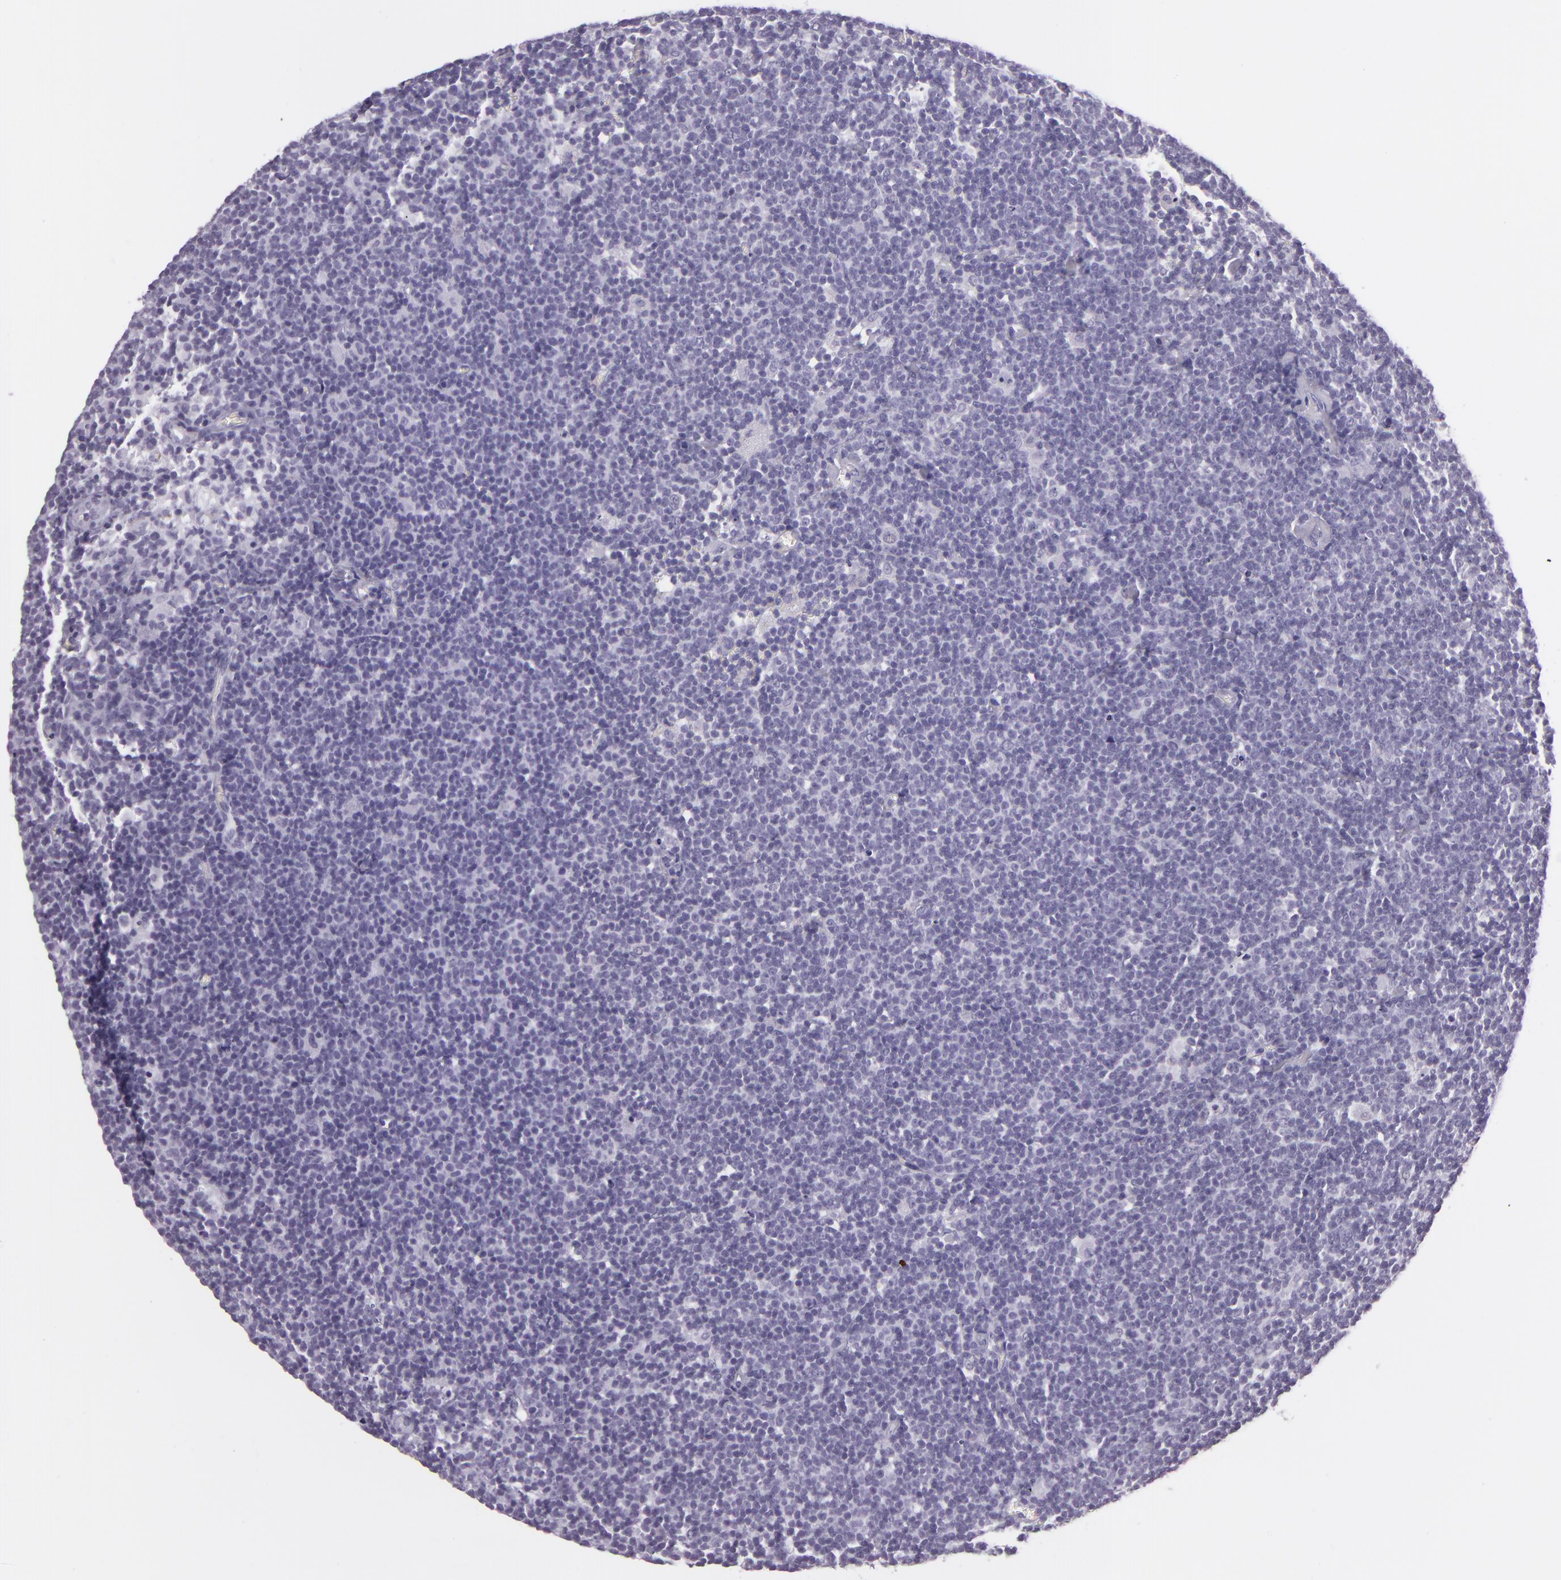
{"staining": {"intensity": "negative", "quantity": "none", "location": "none"}, "tissue": "lymphoma", "cell_type": "Tumor cells", "image_type": "cancer", "snomed": [{"axis": "morphology", "description": "Malignant lymphoma, non-Hodgkin's type, Low grade"}, {"axis": "topography", "description": "Lymph node"}], "caption": "Protein analysis of low-grade malignant lymphoma, non-Hodgkin's type displays no significant positivity in tumor cells. Brightfield microscopy of immunohistochemistry (IHC) stained with DAB (3,3'-diaminobenzidine) (brown) and hematoxylin (blue), captured at high magnification.", "gene": "MUC6", "patient": {"sex": "male", "age": 65}}